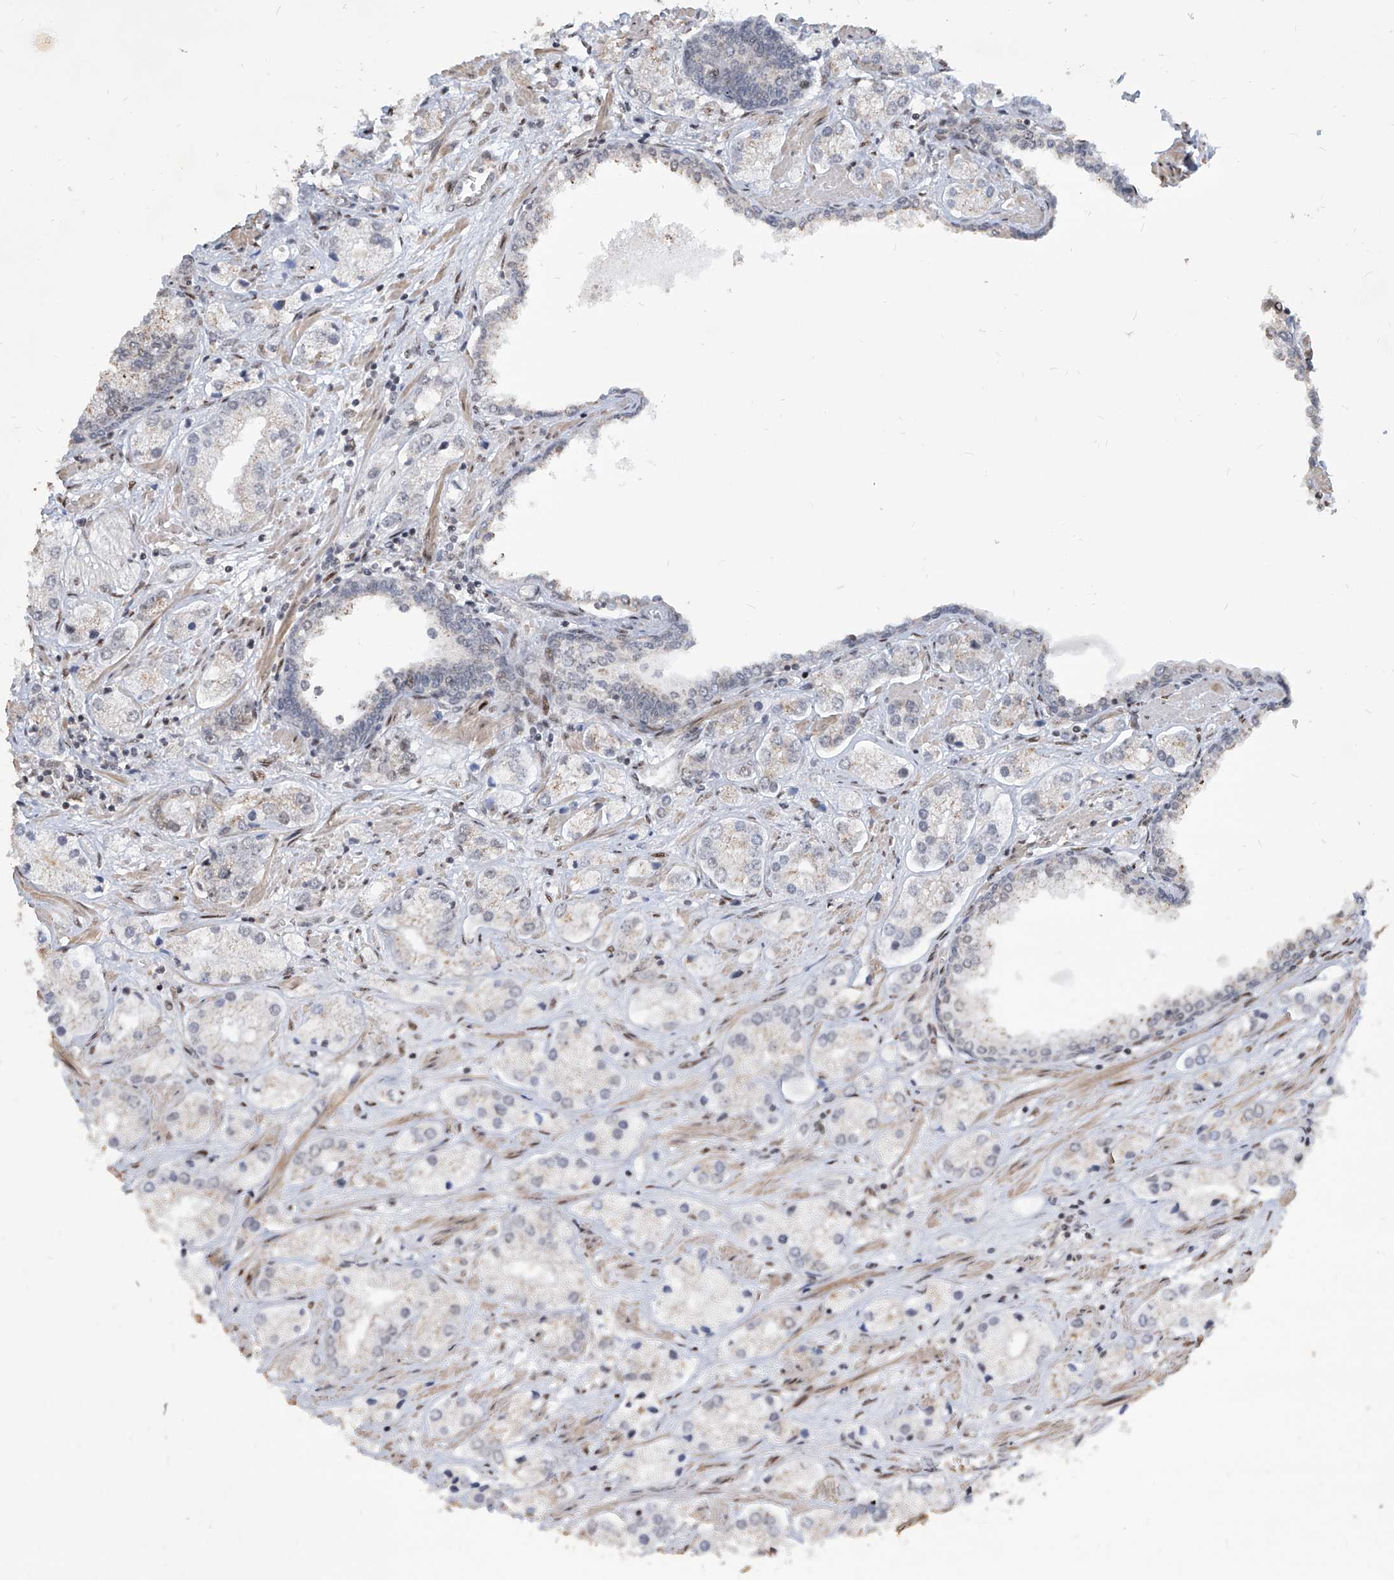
{"staining": {"intensity": "negative", "quantity": "none", "location": "none"}, "tissue": "prostate cancer", "cell_type": "Tumor cells", "image_type": "cancer", "snomed": [{"axis": "morphology", "description": "Adenocarcinoma, High grade"}, {"axis": "topography", "description": "Prostate"}], "caption": "Photomicrograph shows no significant protein positivity in tumor cells of prostate adenocarcinoma (high-grade).", "gene": "IRF2", "patient": {"sex": "male", "age": 66}}